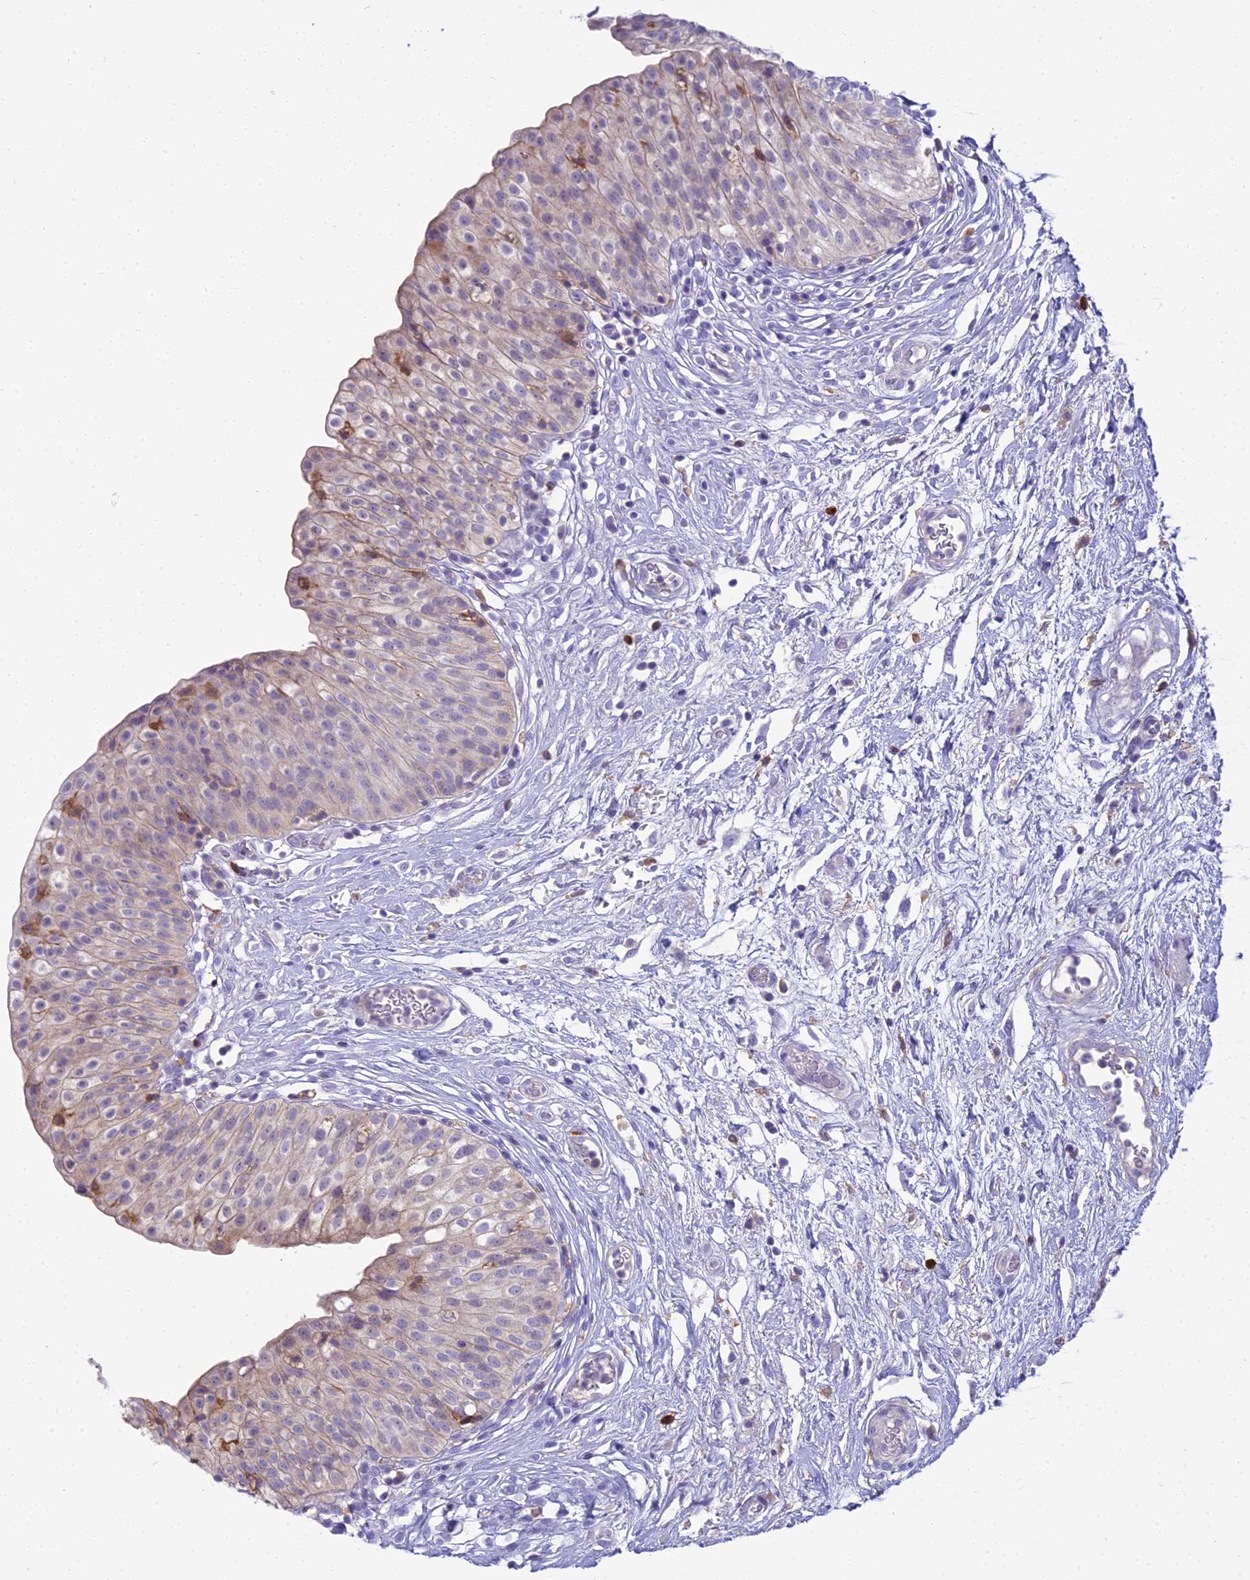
{"staining": {"intensity": "moderate", "quantity": "25%-75%", "location": "cytoplasmic/membranous"}, "tissue": "urinary bladder", "cell_type": "Urothelial cells", "image_type": "normal", "snomed": [{"axis": "morphology", "description": "Normal tissue, NOS"}, {"axis": "topography", "description": "Urinary bladder"}], "caption": "Protein expression analysis of benign human urinary bladder reveals moderate cytoplasmic/membranous positivity in approximately 25%-75% of urothelial cells. The staining was performed using DAB to visualize the protein expression in brown, while the nuclei were stained in blue with hematoxylin (Magnification: 20x).", "gene": "BLNK", "patient": {"sex": "male", "age": 55}}